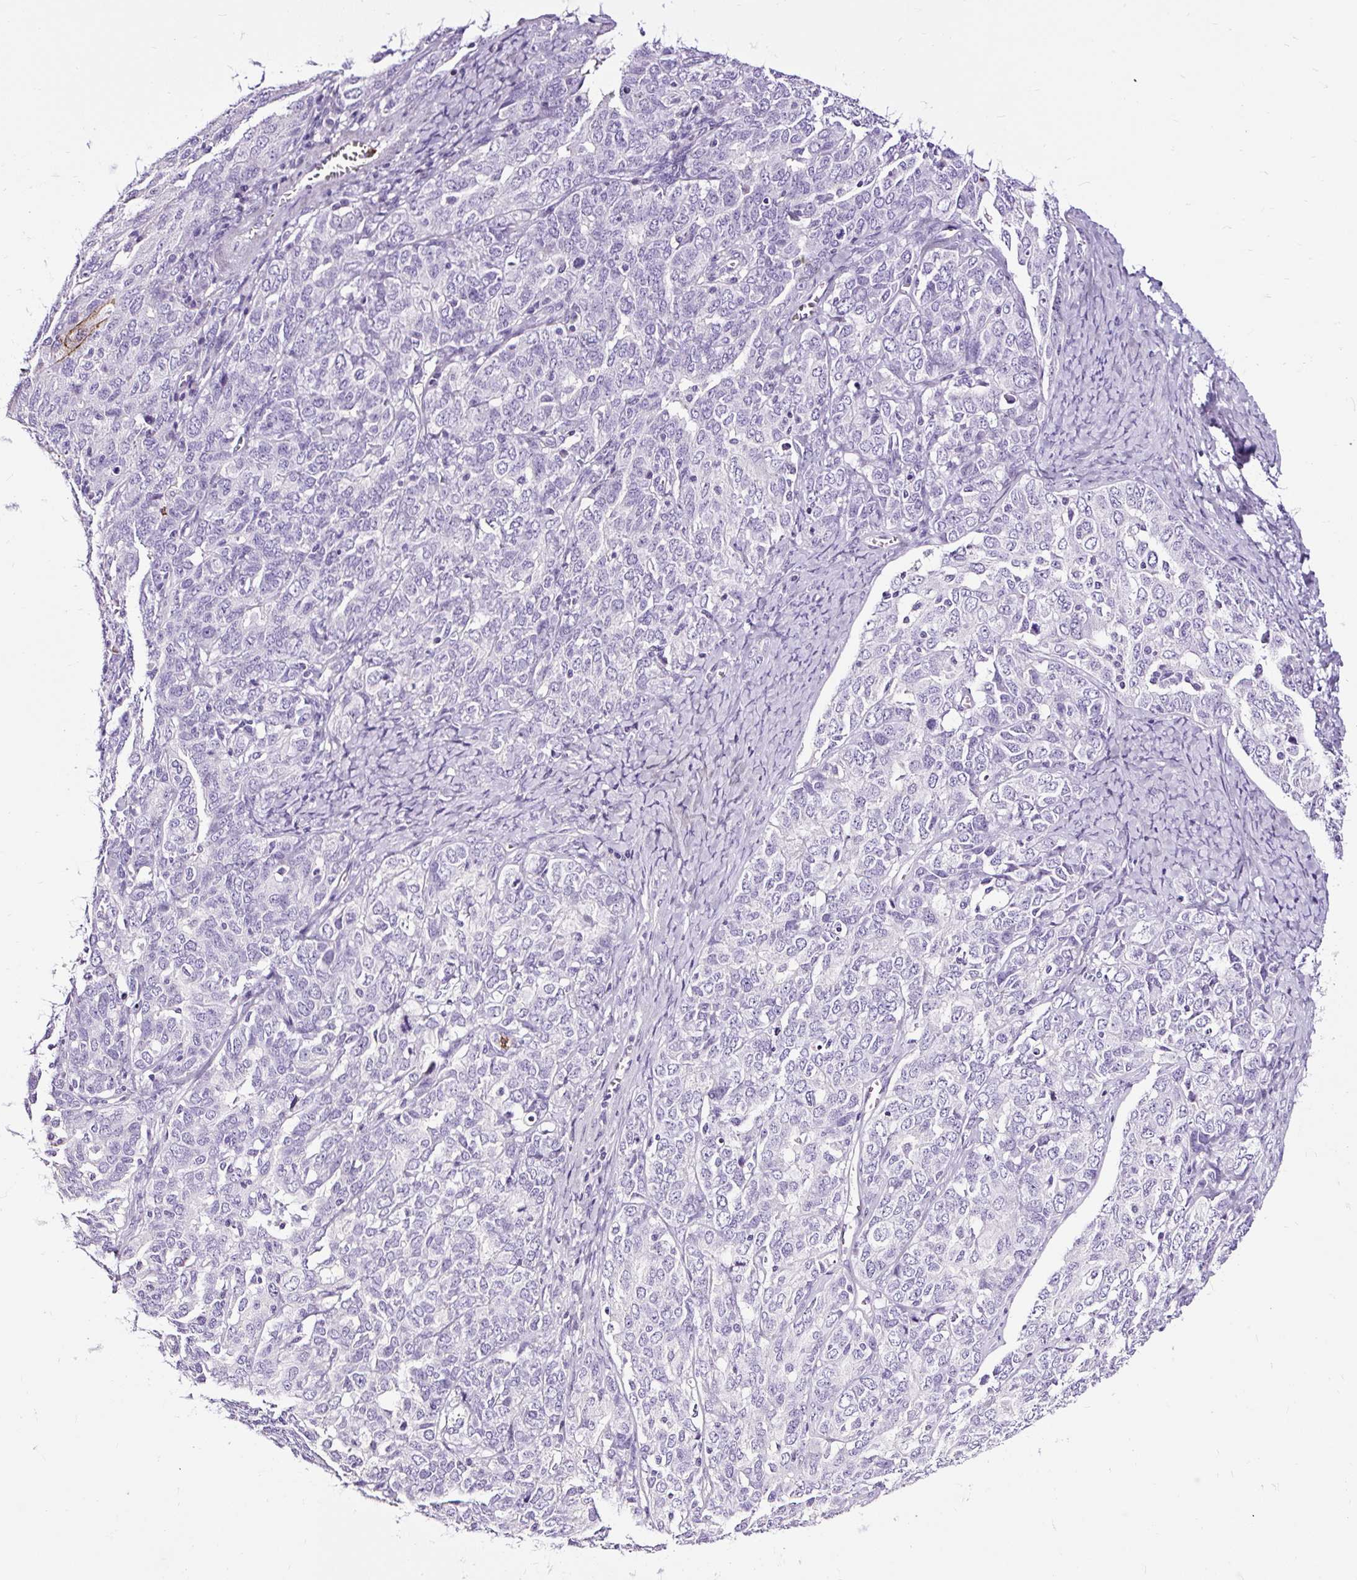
{"staining": {"intensity": "negative", "quantity": "none", "location": "none"}, "tissue": "ovarian cancer", "cell_type": "Tumor cells", "image_type": "cancer", "snomed": [{"axis": "morphology", "description": "Carcinoma, endometroid"}, {"axis": "topography", "description": "Ovary"}], "caption": "IHC histopathology image of ovarian cancer stained for a protein (brown), which demonstrates no positivity in tumor cells.", "gene": "SLC7A8", "patient": {"sex": "female", "age": 62}}